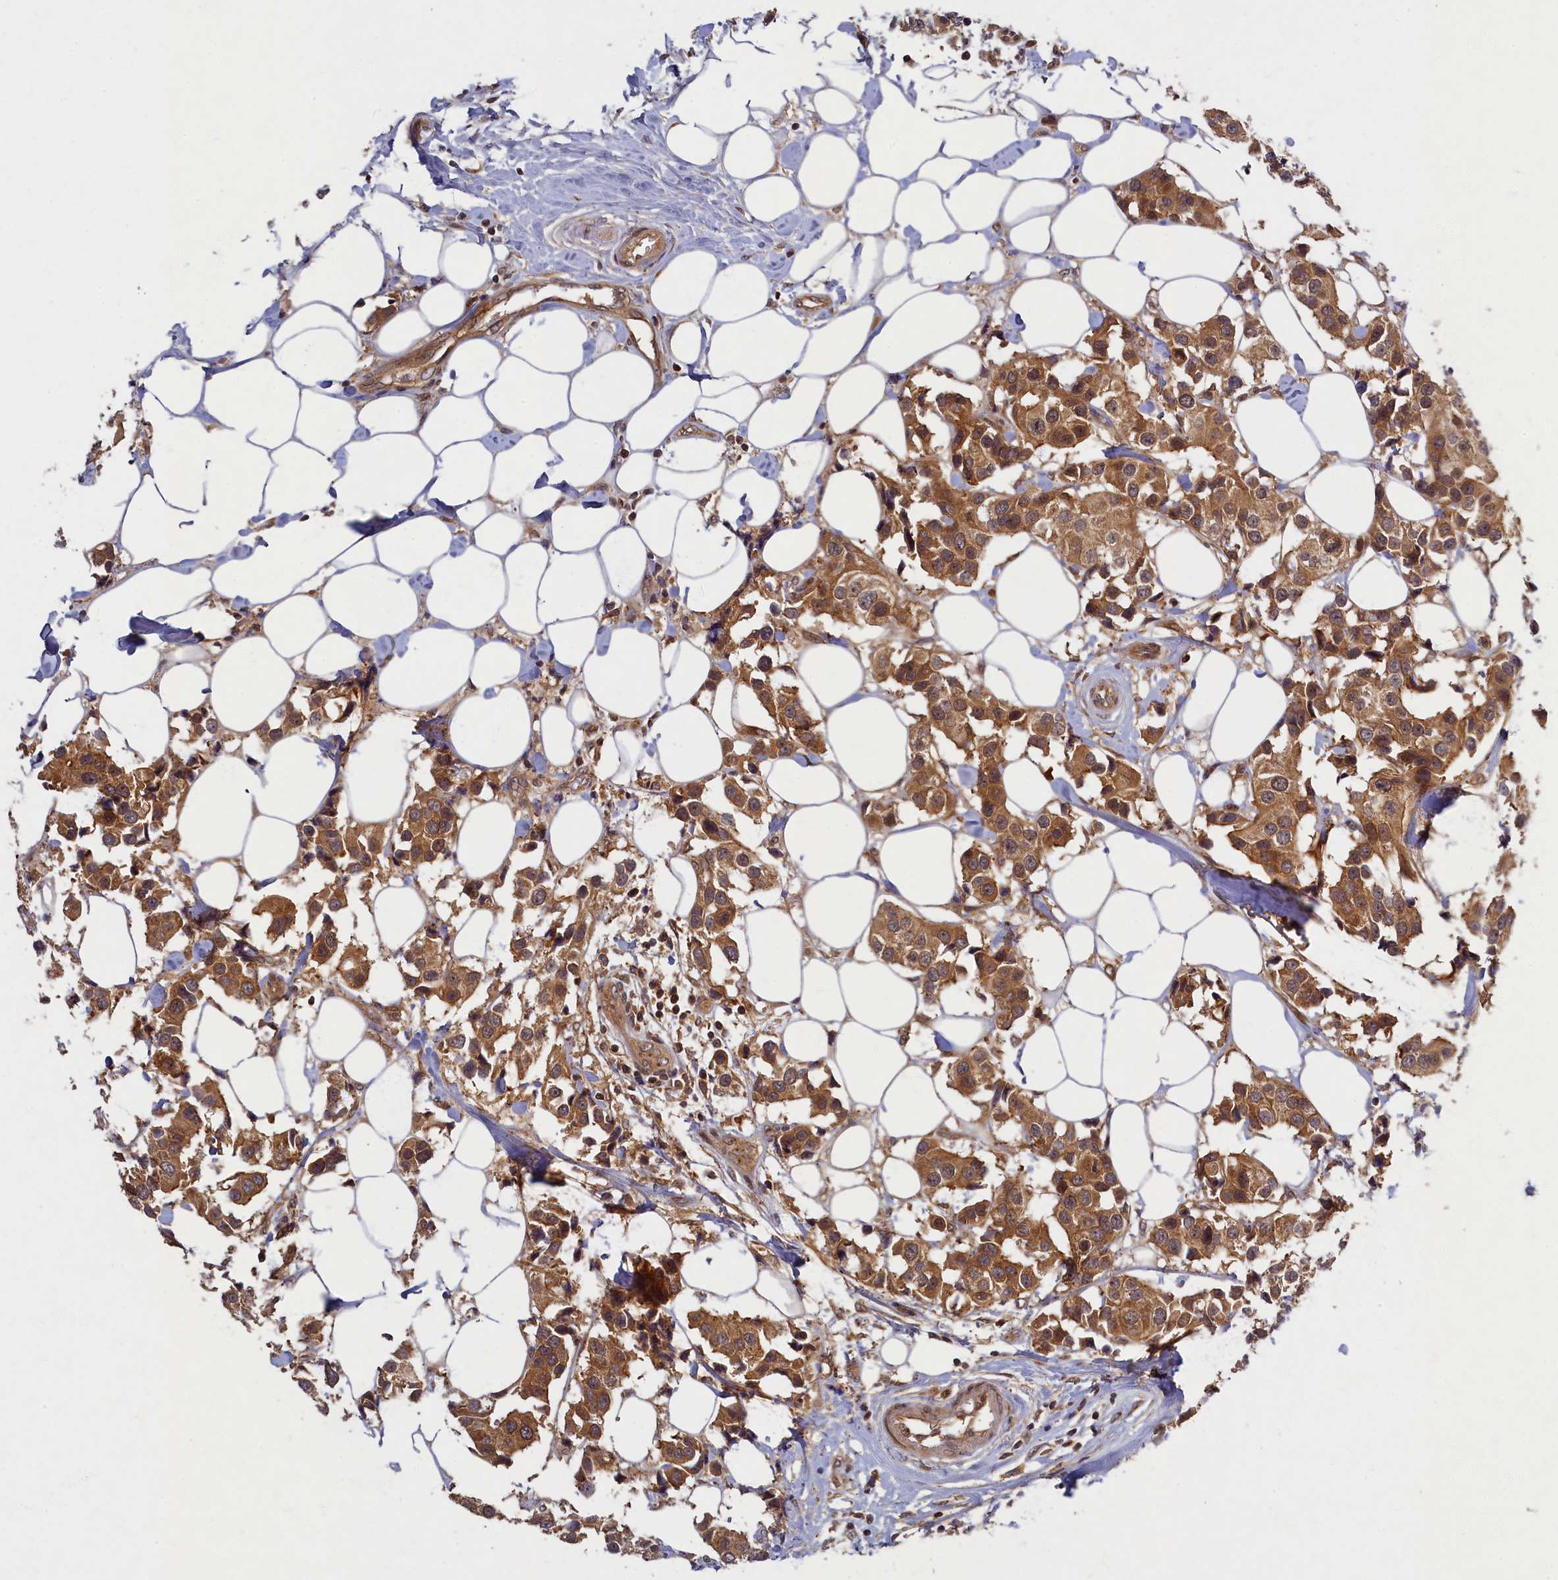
{"staining": {"intensity": "moderate", "quantity": ">75%", "location": "cytoplasmic/membranous"}, "tissue": "breast cancer", "cell_type": "Tumor cells", "image_type": "cancer", "snomed": [{"axis": "morphology", "description": "Normal tissue, NOS"}, {"axis": "morphology", "description": "Duct carcinoma"}, {"axis": "topography", "description": "Breast"}], "caption": "Breast cancer stained with DAB (3,3'-diaminobenzidine) immunohistochemistry (IHC) displays medium levels of moderate cytoplasmic/membranous staining in approximately >75% of tumor cells. Nuclei are stained in blue.", "gene": "BICD1", "patient": {"sex": "female", "age": 39}}